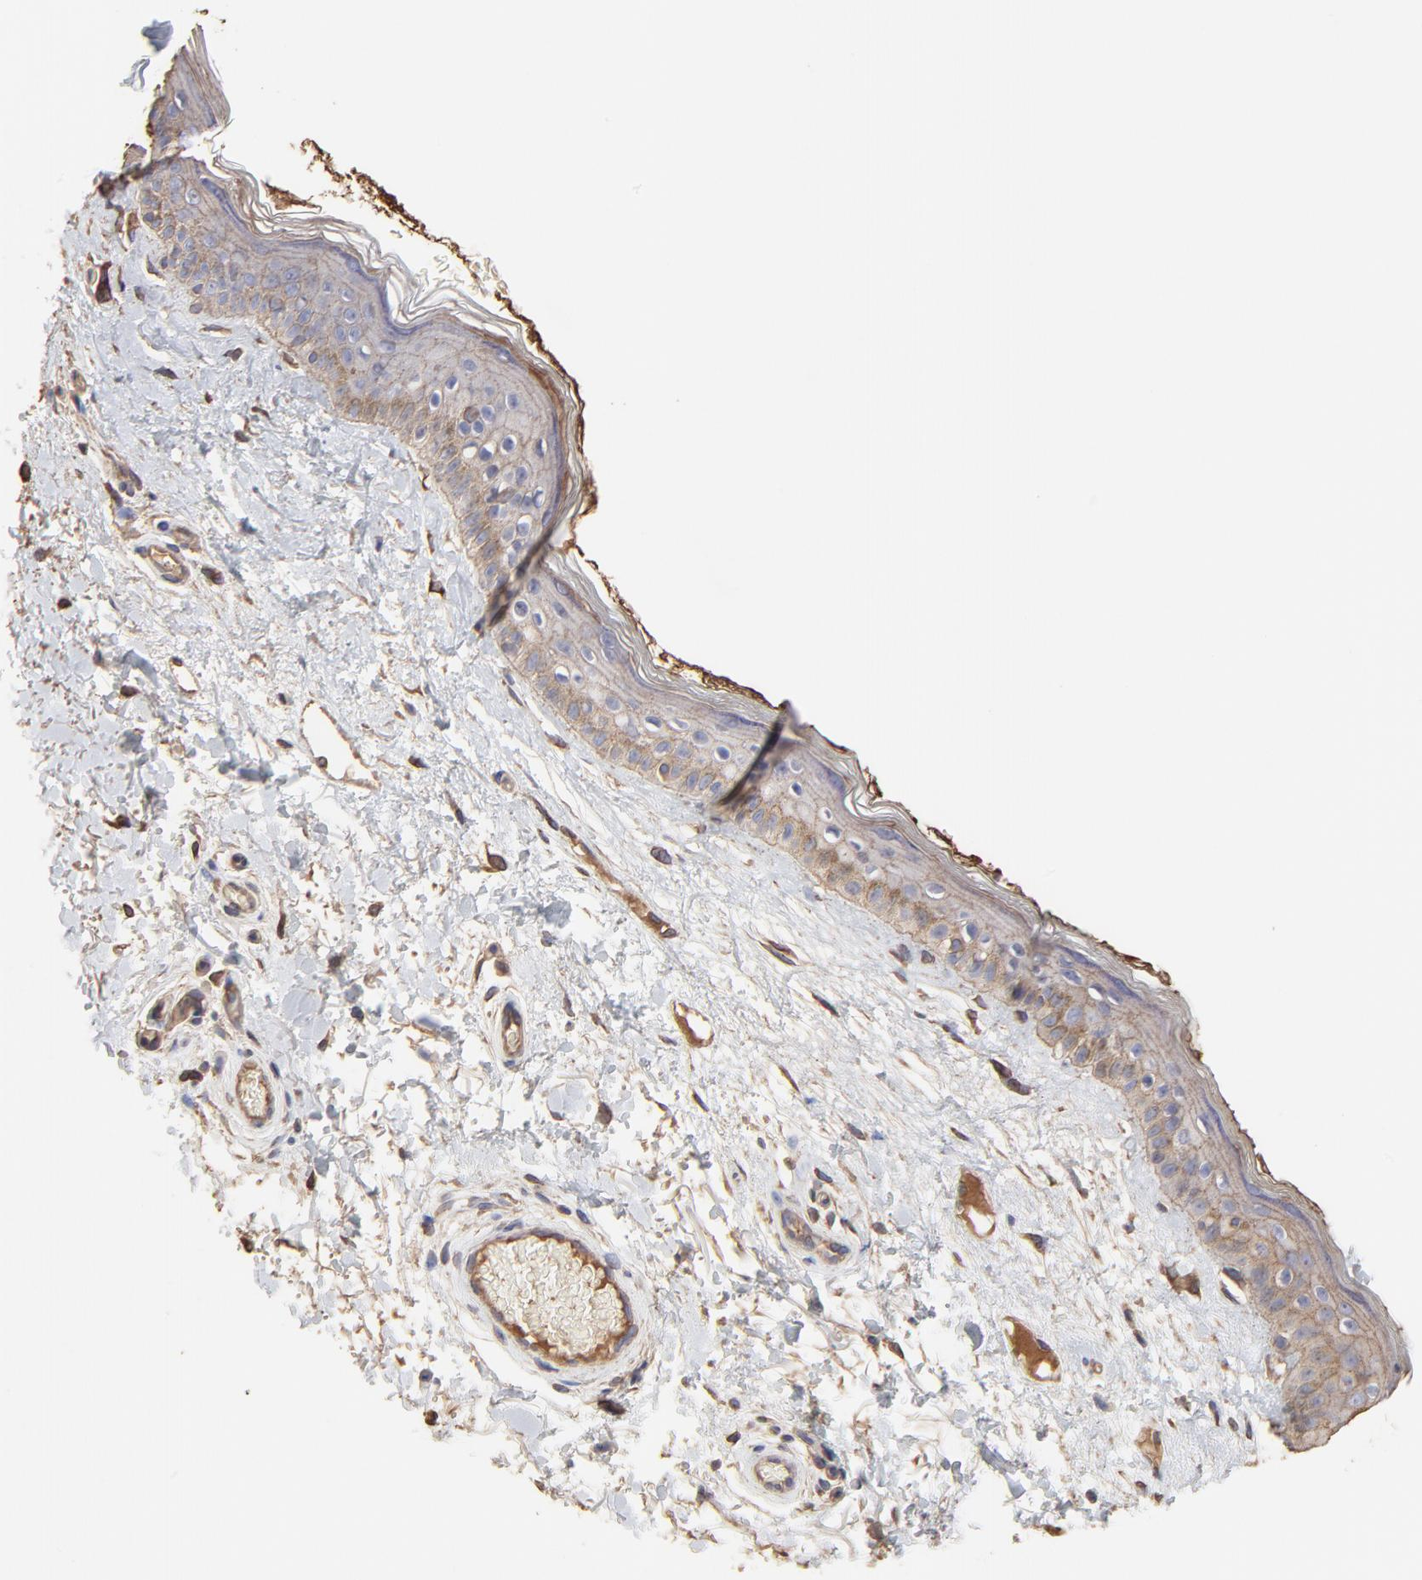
{"staining": {"intensity": "moderate", "quantity": ">75%", "location": "cytoplasmic/membranous"}, "tissue": "skin", "cell_type": "Fibroblasts", "image_type": "normal", "snomed": [{"axis": "morphology", "description": "Normal tissue, NOS"}, {"axis": "topography", "description": "Skin"}], "caption": "Moderate cytoplasmic/membranous expression for a protein is seen in approximately >75% of fibroblasts of unremarkable skin using immunohistochemistry.", "gene": "LRCH2", "patient": {"sex": "male", "age": 63}}